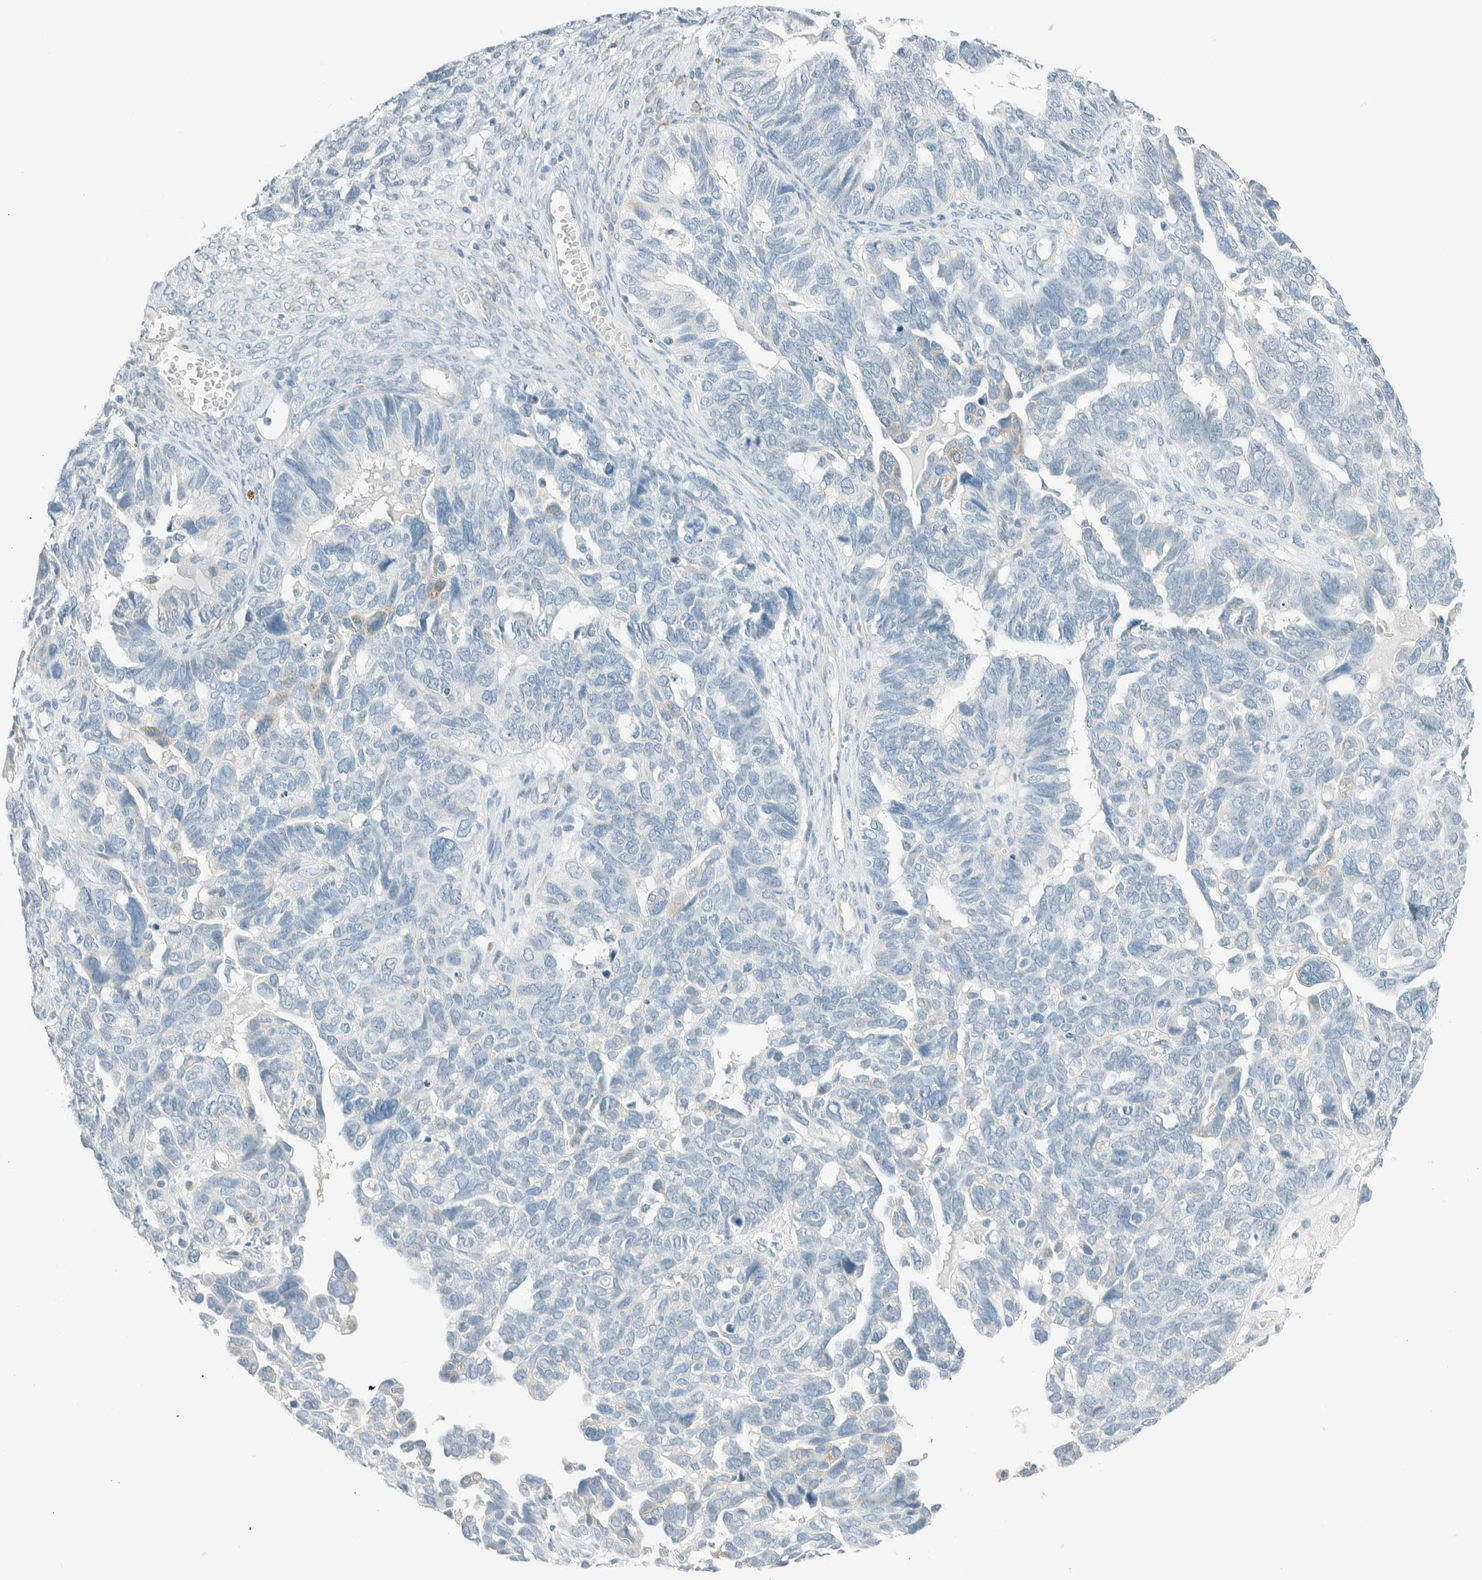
{"staining": {"intensity": "negative", "quantity": "none", "location": "none"}, "tissue": "ovarian cancer", "cell_type": "Tumor cells", "image_type": "cancer", "snomed": [{"axis": "morphology", "description": "Cystadenocarcinoma, serous, NOS"}, {"axis": "topography", "description": "Ovary"}], "caption": "Ovarian cancer stained for a protein using IHC displays no expression tumor cells.", "gene": "SLFN12", "patient": {"sex": "female", "age": 79}}